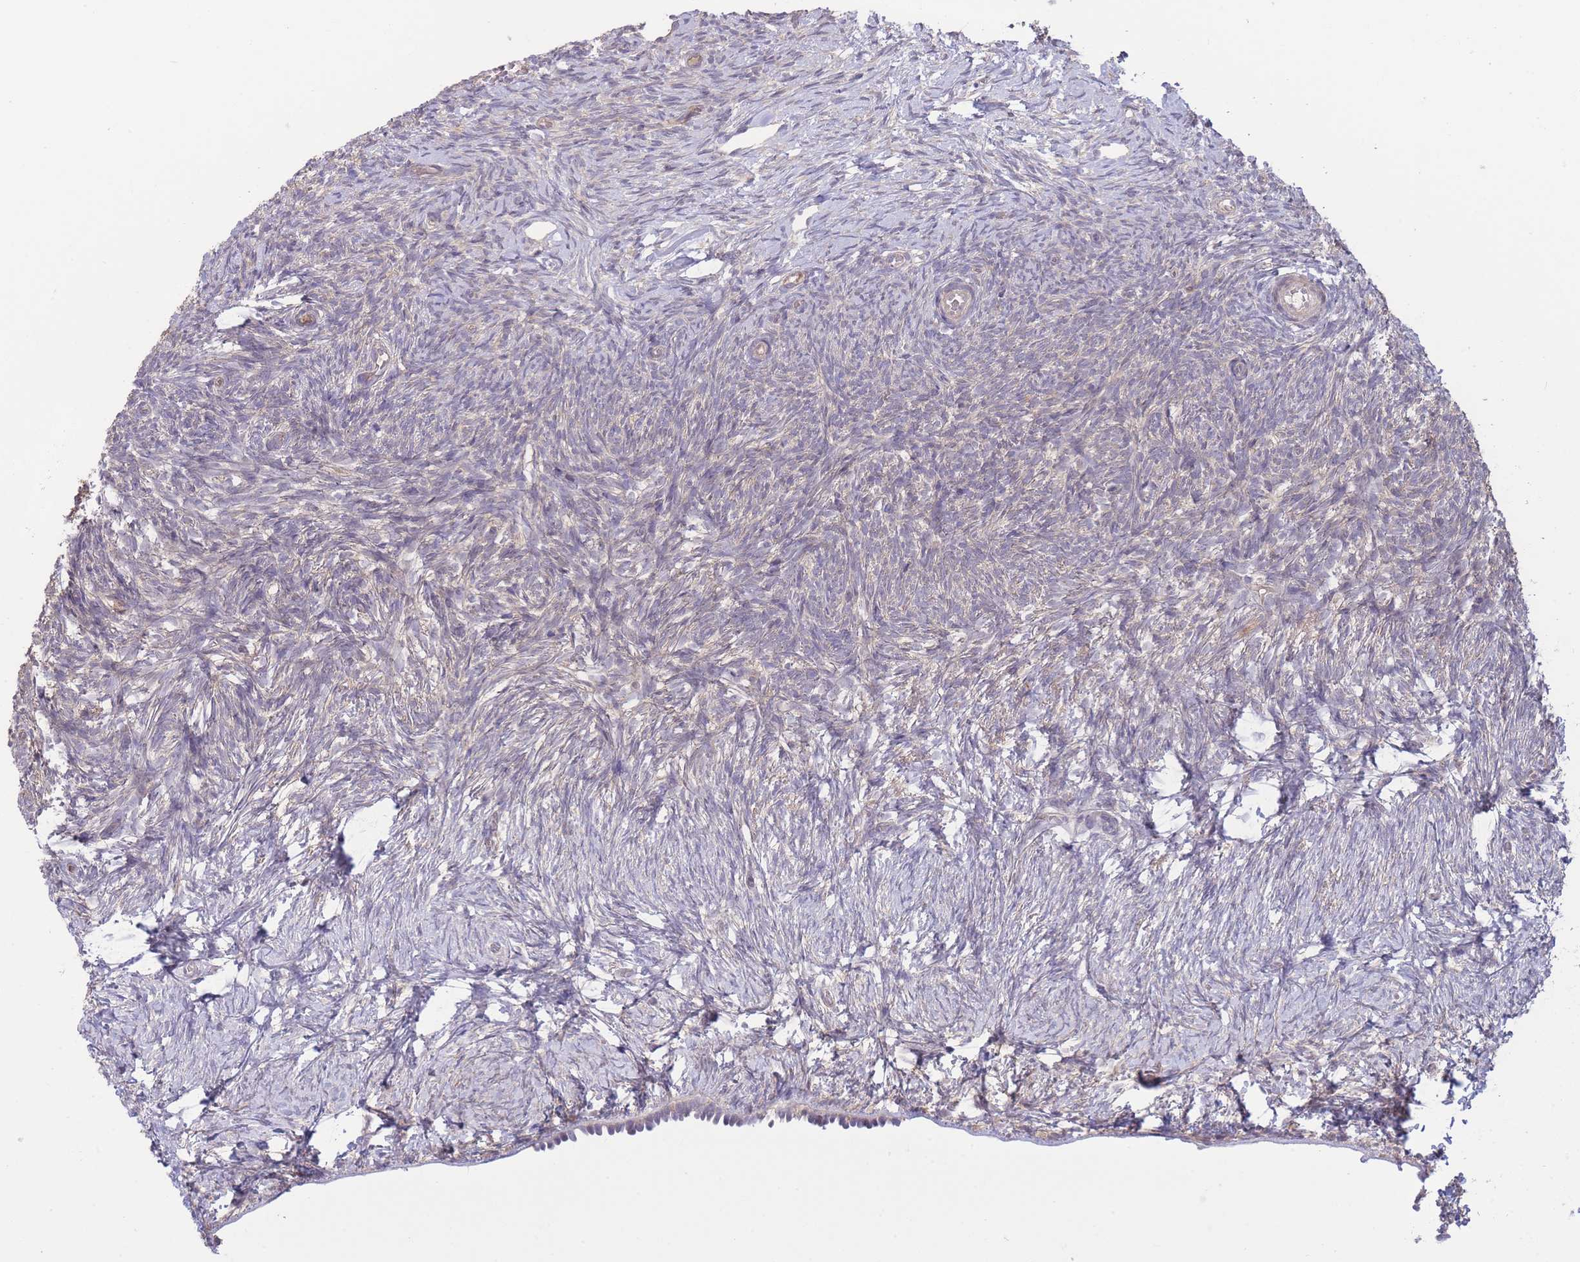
{"staining": {"intensity": "negative", "quantity": "none", "location": "none"}, "tissue": "ovary", "cell_type": "Ovarian stroma cells", "image_type": "normal", "snomed": [{"axis": "morphology", "description": "Normal tissue, NOS"}, {"axis": "topography", "description": "Ovary"}], "caption": "Immunohistochemistry histopathology image of normal ovary stained for a protein (brown), which reveals no staining in ovarian stroma cells.", "gene": "ZNF304", "patient": {"sex": "female", "age": 39}}